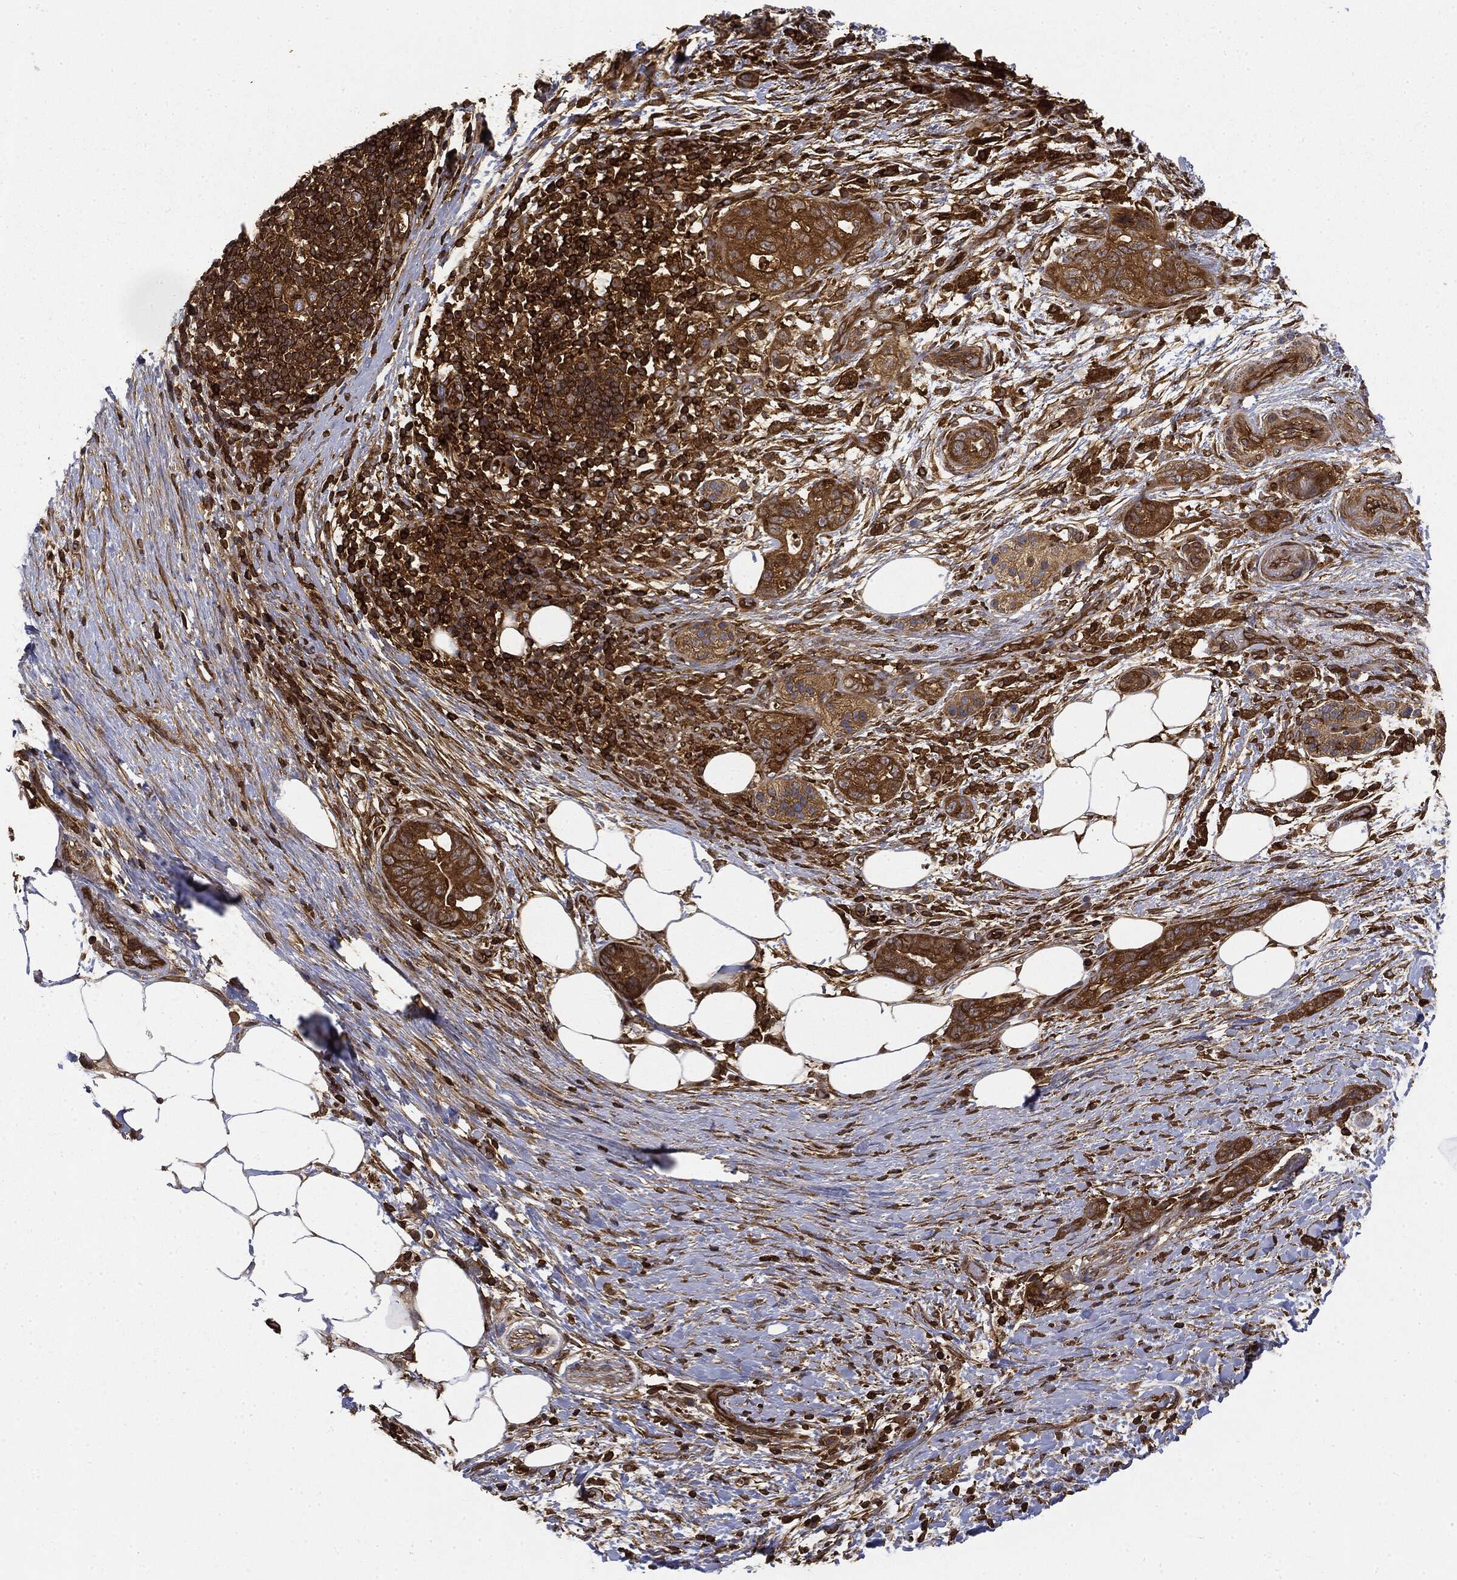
{"staining": {"intensity": "strong", "quantity": ">75%", "location": "cytoplasmic/membranous"}, "tissue": "pancreatic cancer", "cell_type": "Tumor cells", "image_type": "cancer", "snomed": [{"axis": "morphology", "description": "Adenocarcinoma, NOS"}, {"axis": "topography", "description": "Pancreas"}], "caption": "A high amount of strong cytoplasmic/membranous expression is seen in approximately >75% of tumor cells in pancreatic adenocarcinoma tissue. The staining was performed using DAB (3,3'-diaminobenzidine), with brown indicating positive protein expression. Nuclei are stained blue with hematoxylin.", "gene": "WDR1", "patient": {"sex": "female", "age": 72}}